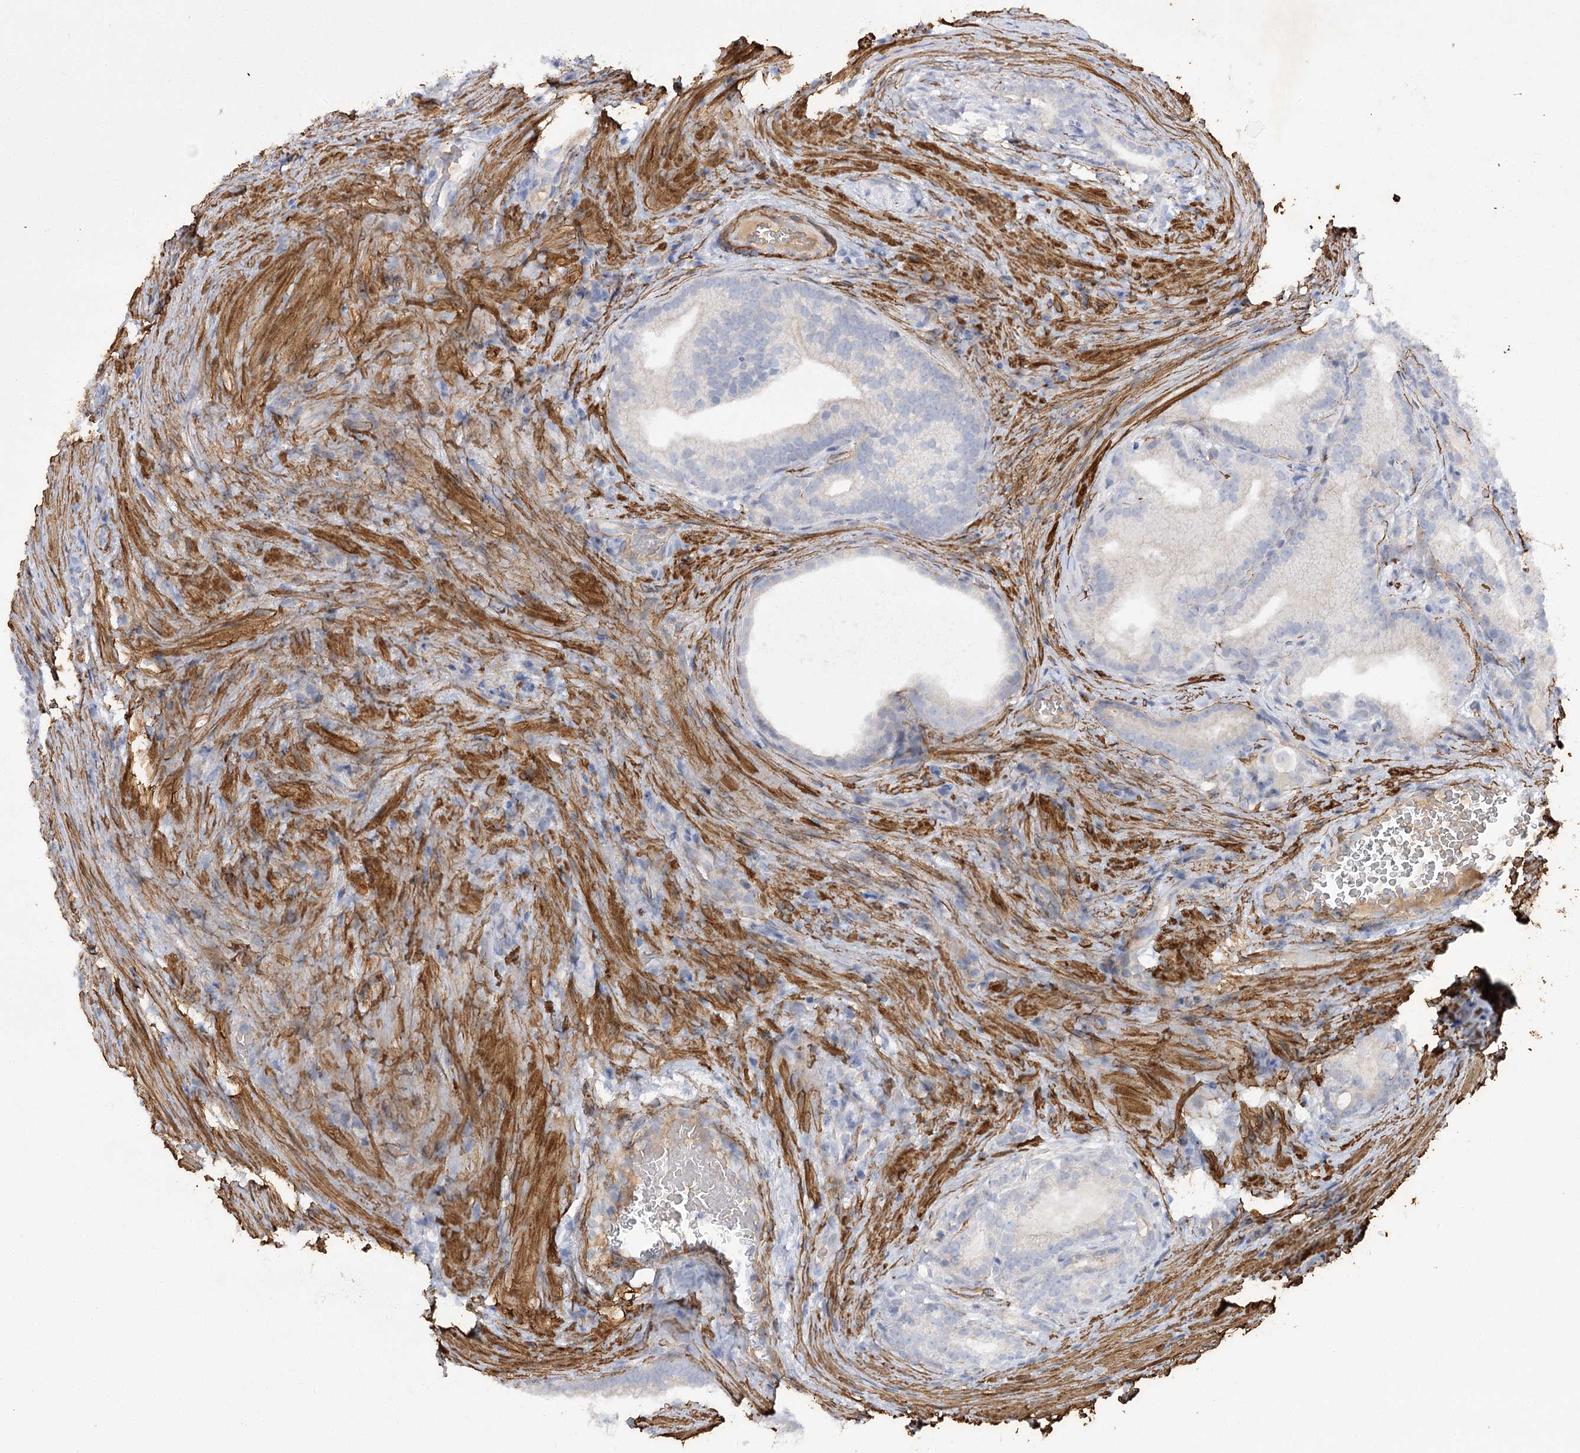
{"staining": {"intensity": "negative", "quantity": "none", "location": "none"}, "tissue": "prostate cancer", "cell_type": "Tumor cells", "image_type": "cancer", "snomed": [{"axis": "morphology", "description": "Adenocarcinoma, Low grade"}, {"axis": "topography", "description": "Prostate"}], "caption": "Immunohistochemical staining of prostate cancer shows no significant positivity in tumor cells.", "gene": "RTN2", "patient": {"sex": "male", "age": 71}}